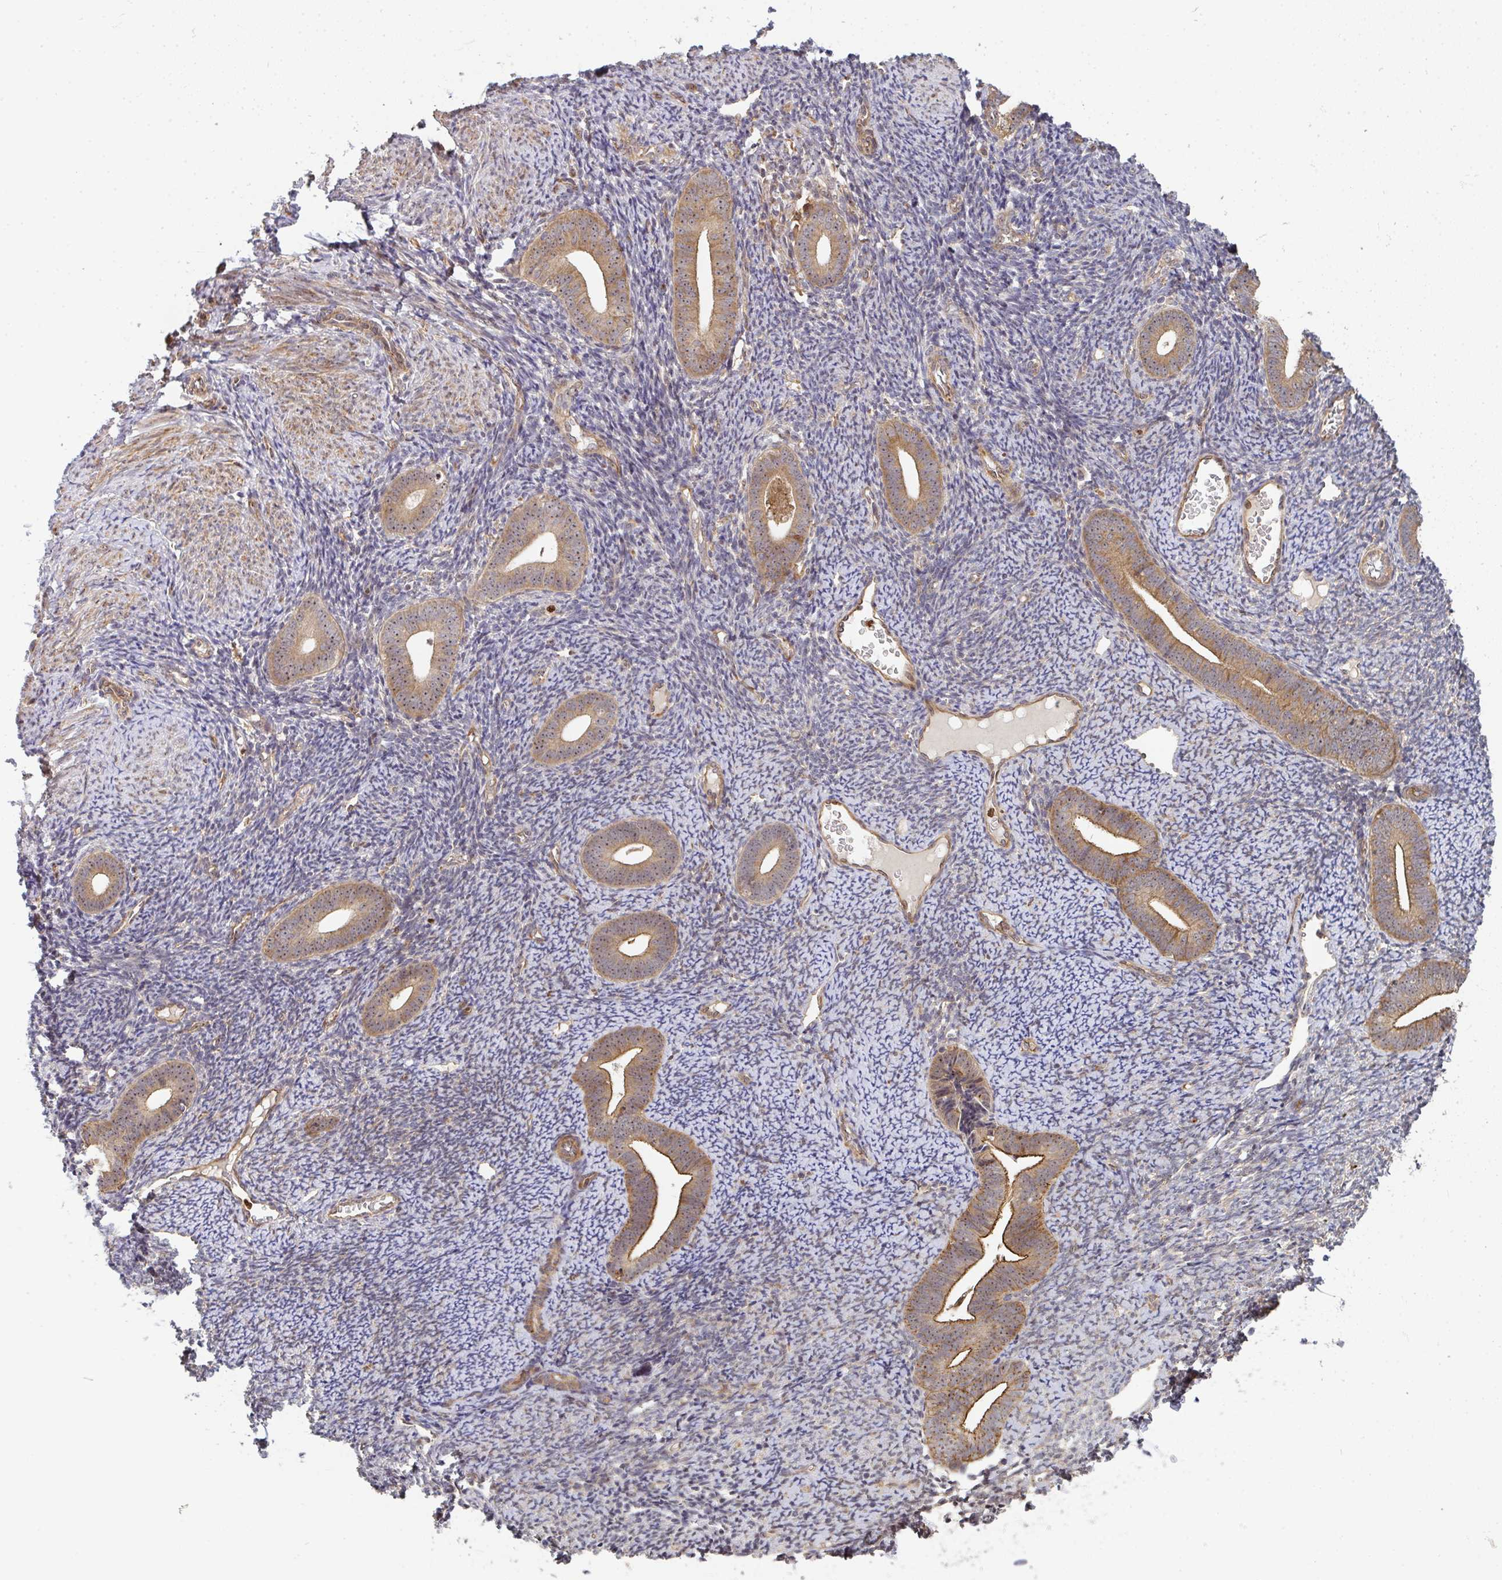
{"staining": {"intensity": "weak", "quantity": "<25%", "location": "cytoplasmic/membranous"}, "tissue": "endometrium", "cell_type": "Cells in endometrial stroma", "image_type": "normal", "snomed": [{"axis": "morphology", "description": "Normal tissue, NOS"}, {"axis": "topography", "description": "Endometrium"}], "caption": "Immunohistochemistry histopathology image of unremarkable endometrium: human endometrium stained with DAB (3,3'-diaminobenzidine) shows no significant protein staining in cells in endometrial stroma. (DAB (3,3'-diaminobenzidine) IHC visualized using brightfield microscopy, high magnification).", "gene": "SIMC1", "patient": {"sex": "female", "age": 39}}